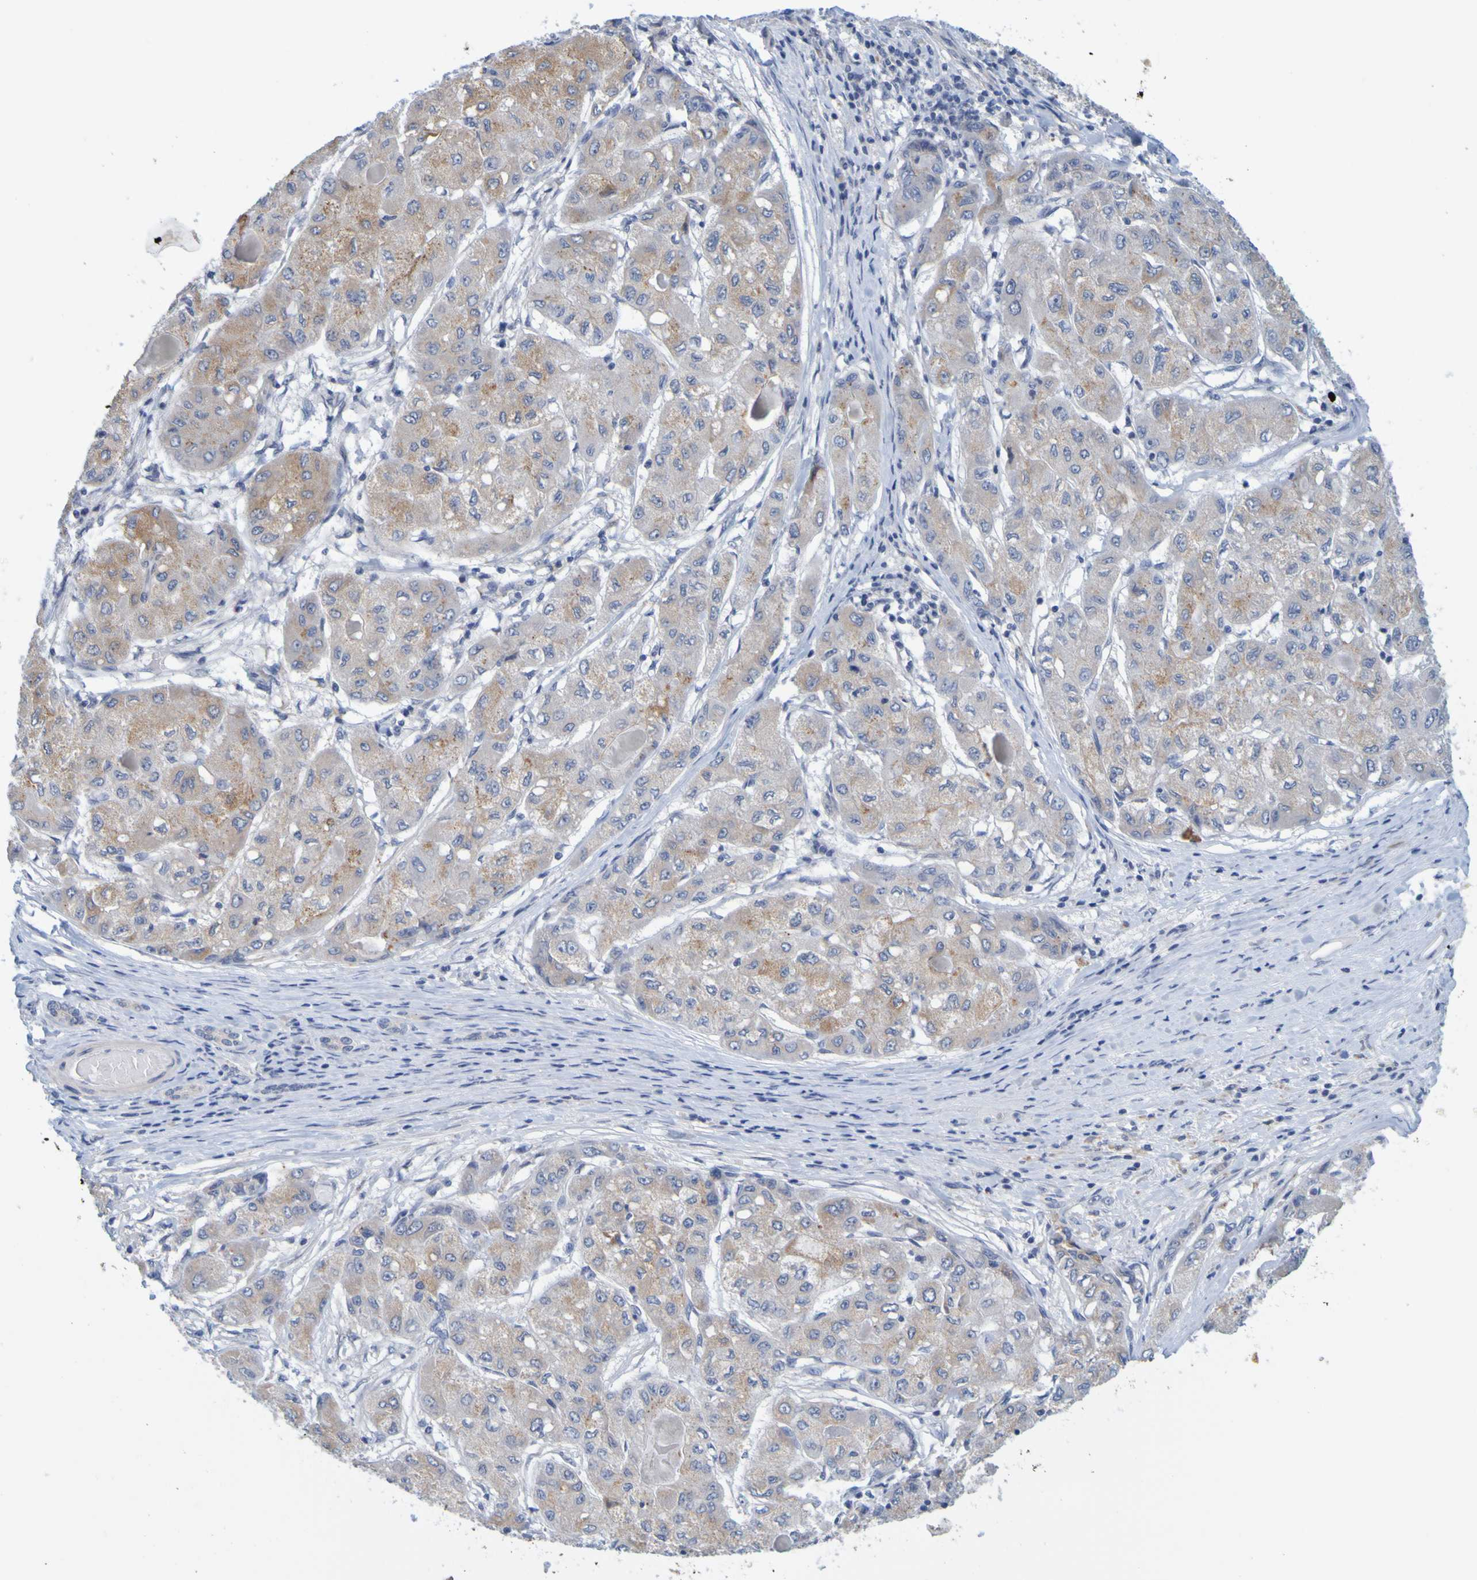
{"staining": {"intensity": "weak", "quantity": "<25%", "location": "cytoplasmic/membranous"}, "tissue": "liver cancer", "cell_type": "Tumor cells", "image_type": "cancer", "snomed": [{"axis": "morphology", "description": "Carcinoma, Hepatocellular, NOS"}, {"axis": "topography", "description": "Liver"}], "caption": "IHC of liver cancer (hepatocellular carcinoma) shows no positivity in tumor cells. (Brightfield microscopy of DAB (3,3'-diaminobenzidine) IHC at high magnification).", "gene": "ENDOU", "patient": {"sex": "male", "age": 80}}